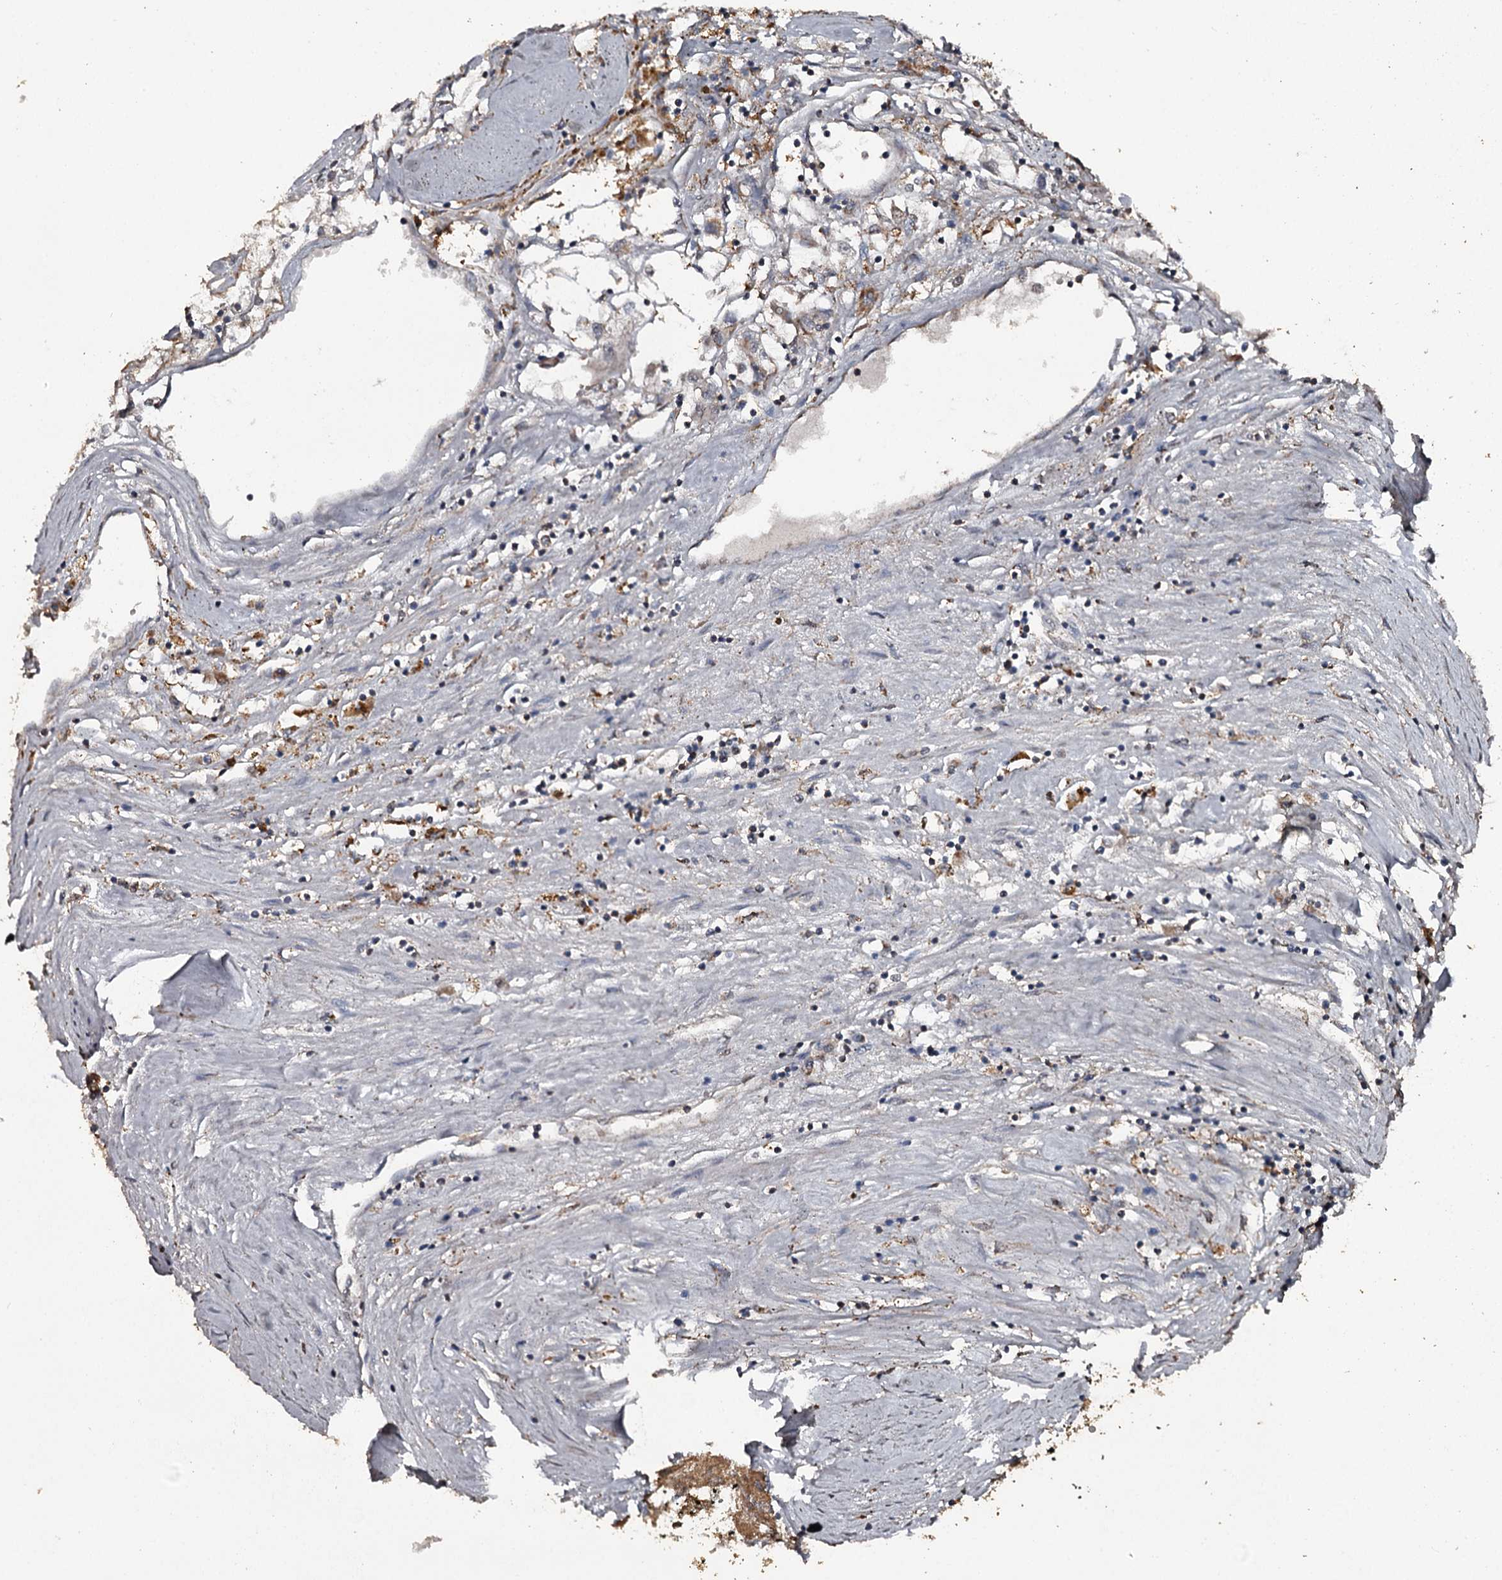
{"staining": {"intensity": "moderate", "quantity": "25%-75%", "location": "cytoplasmic/membranous"}, "tissue": "renal cancer", "cell_type": "Tumor cells", "image_type": "cancer", "snomed": [{"axis": "morphology", "description": "Adenocarcinoma, NOS"}, {"axis": "topography", "description": "Kidney"}], "caption": "A photomicrograph of human adenocarcinoma (renal) stained for a protein displays moderate cytoplasmic/membranous brown staining in tumor cells. Nuclei are stained in blue.", "gene": "WIPI1", "patient": {"sex": "male", "age": 56}}